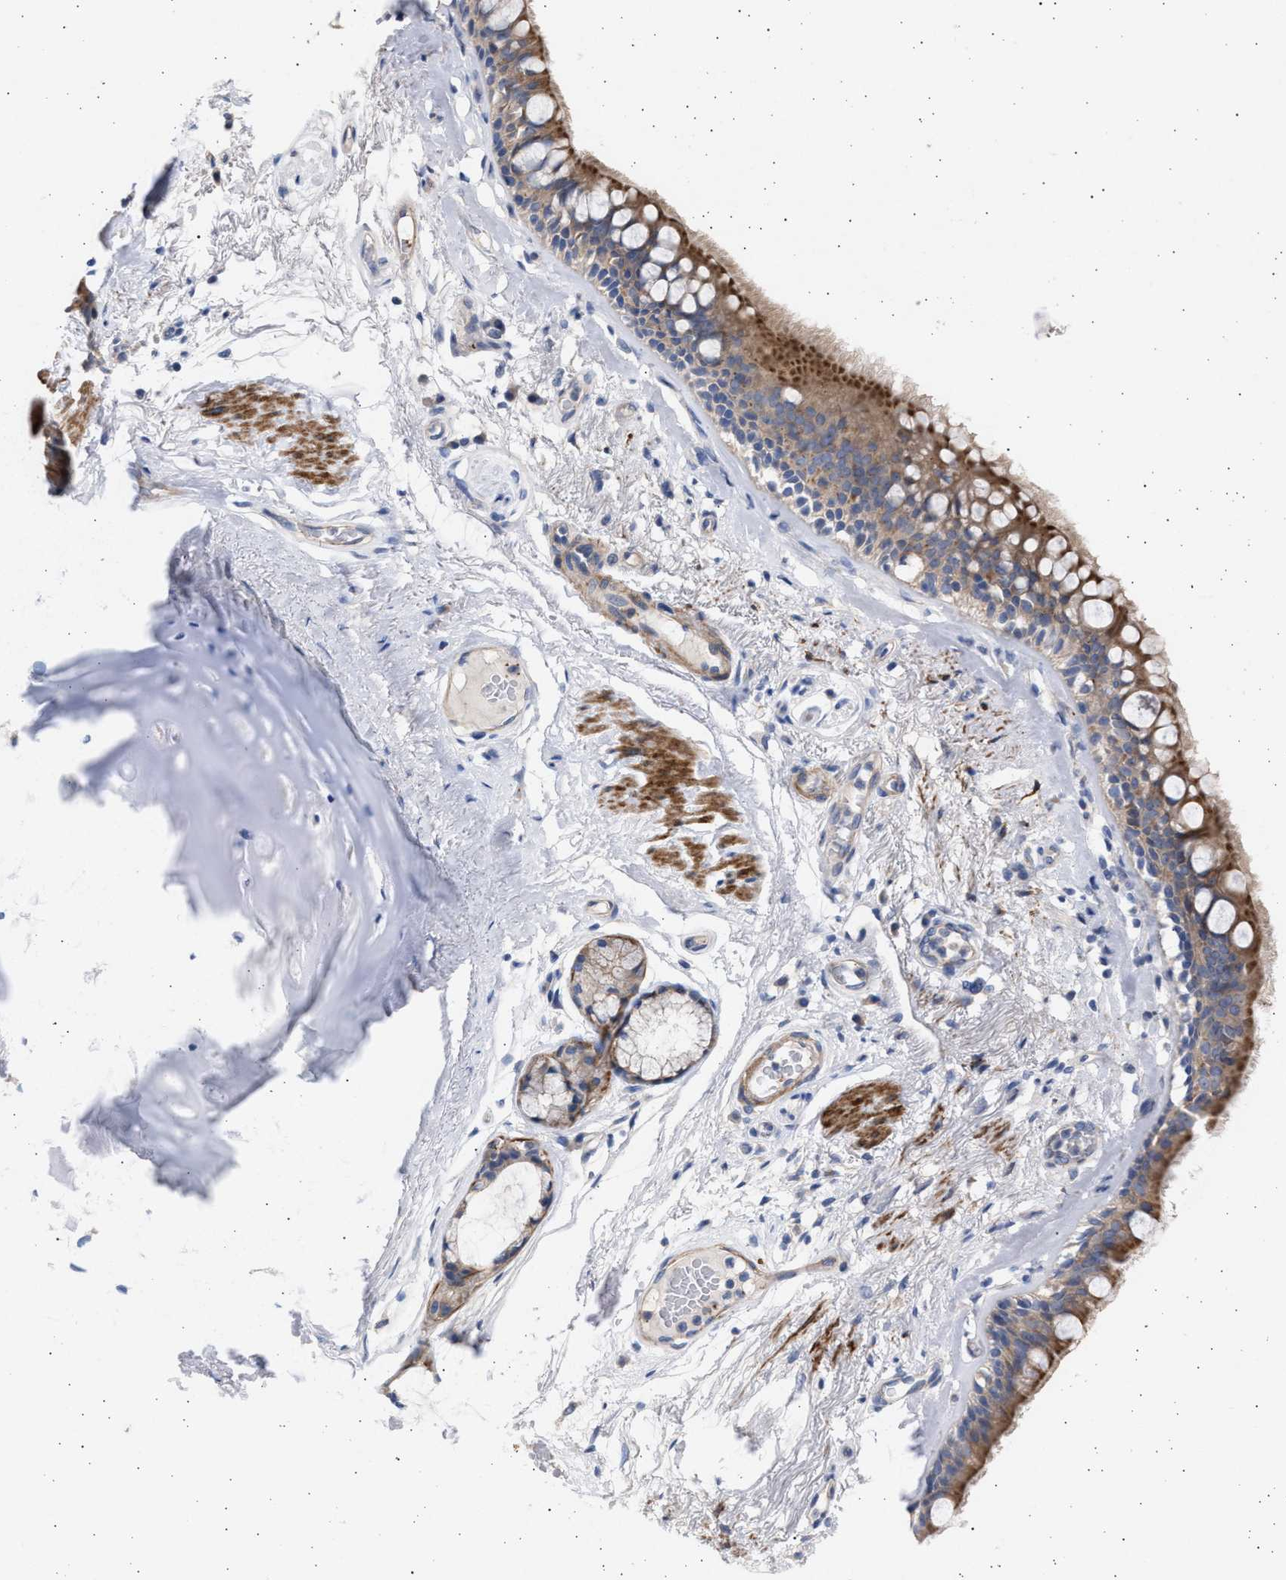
{"staining": {"intensity": "moderate", "quantity": ">75%", "location": "cytoplasmic/membranous"}, "tissue": "bronchus", "cell_type": "Respiratory epithelial cells", "image_type": "normal", "snomed": [{"axis": "morphology", "description": "Normal tissue, NOS"}, {"axis": "topography", "description": "Cartilage tissue"}], "caption": "Protein staining displays moderate cytoplasmic/membranous staining in about >75% of respiratory epithelial cells in benign bronchus. (Brightfield microscopy of DAB IHC at high magnification).", "gene": "NBR1", "patient": {"sex": "female", "age": 63}}